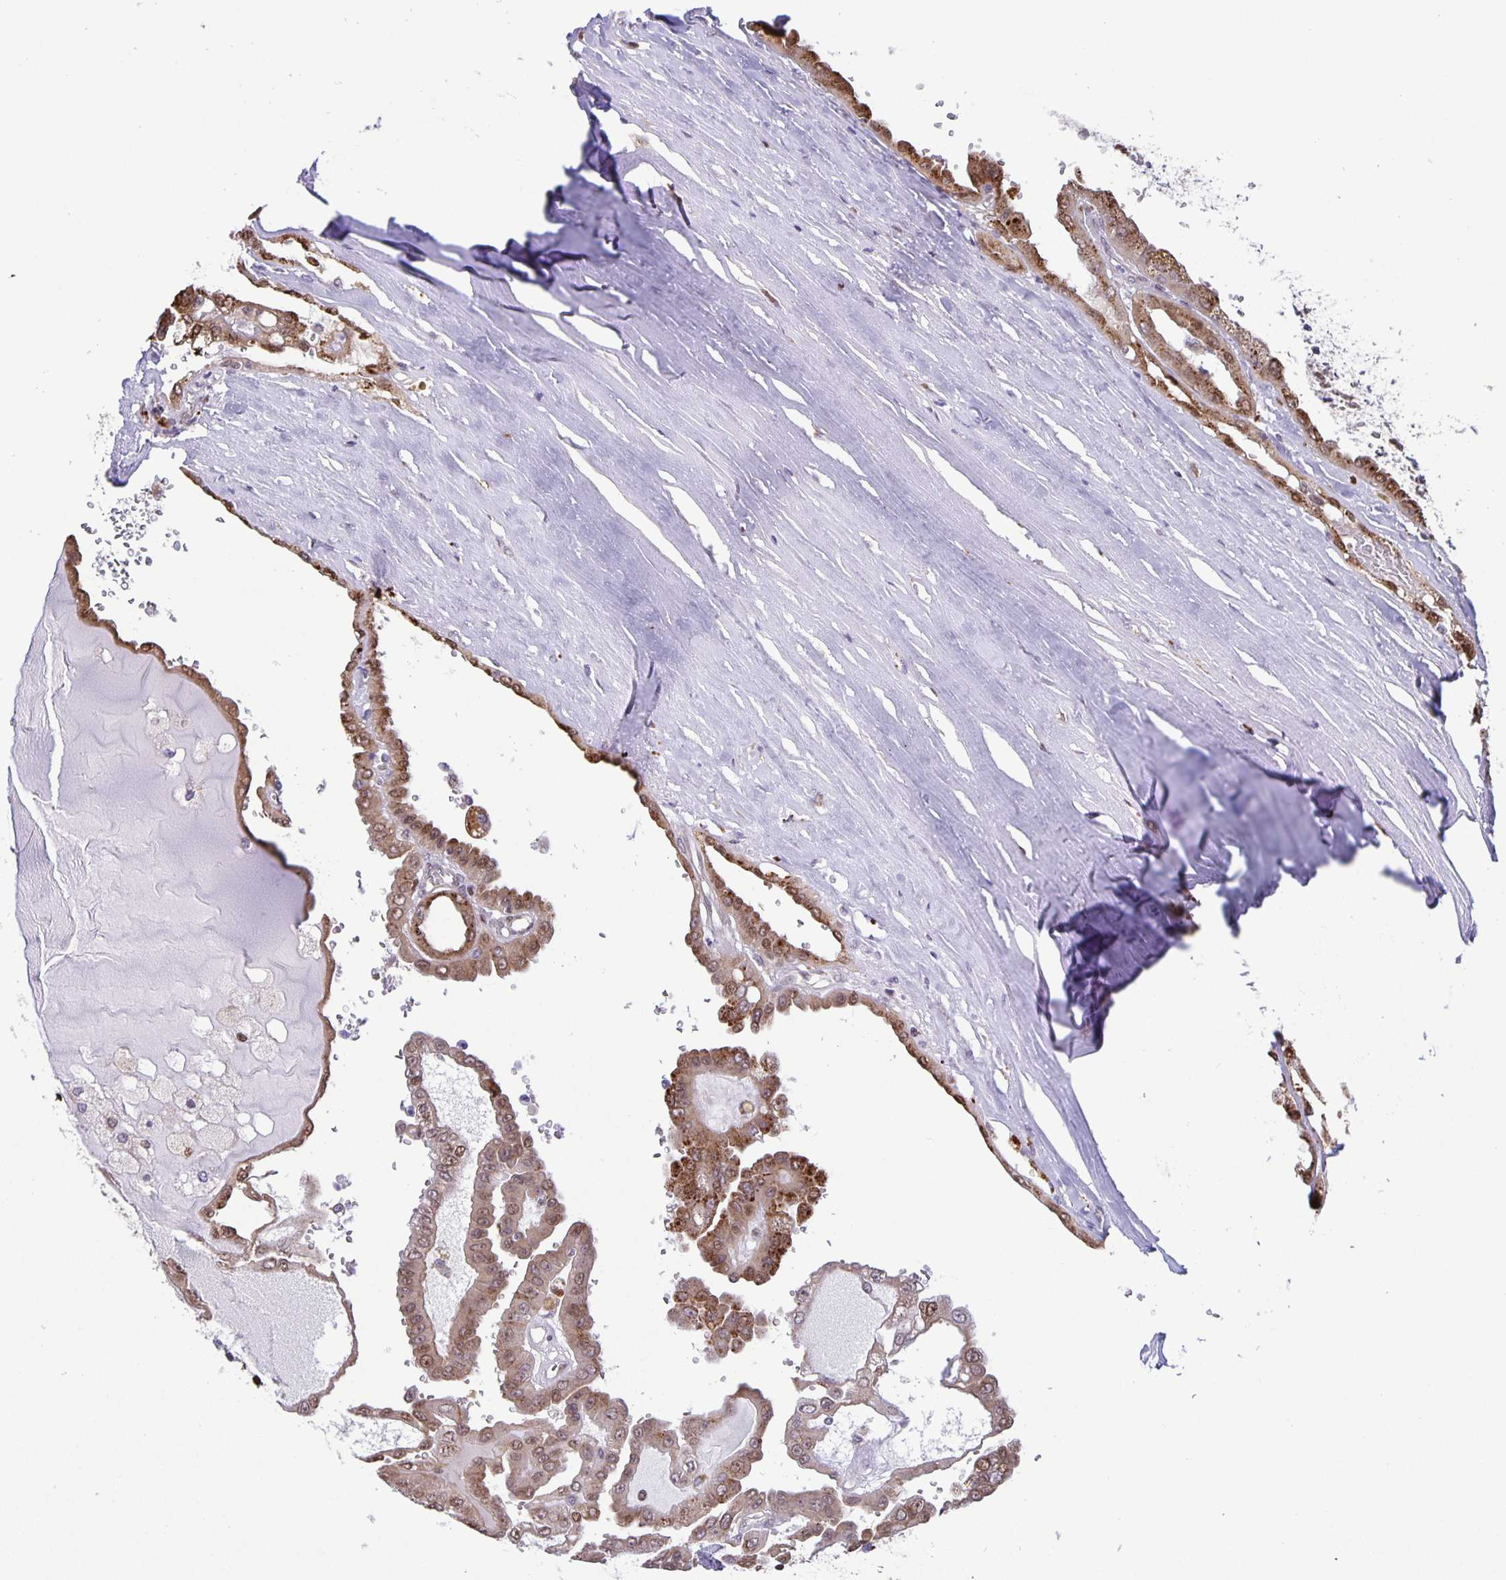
{"staining": {"intensity": "moderate", "quantity": ">75%", "location": "cytoplasmic/membranous,nuclear"}, "tissue": "renal cancer", "cell_type": "Tumor cells", "image_type": "cancer", "snomed": [{"axis": "morphology", "description": "Adenocarcinoma, NOS"}, {"axis": "topography", "description": "Kidney"}], "caption": "Immunohistochemical staining of adenocarcinoma (renal) reveals medium levels of moderate cytoplasmic/membranous and nuclear expression in approximately >75% of tumor cells.", "gene": "MAPK12", "patient": {"sex": "male", "age": 58}}